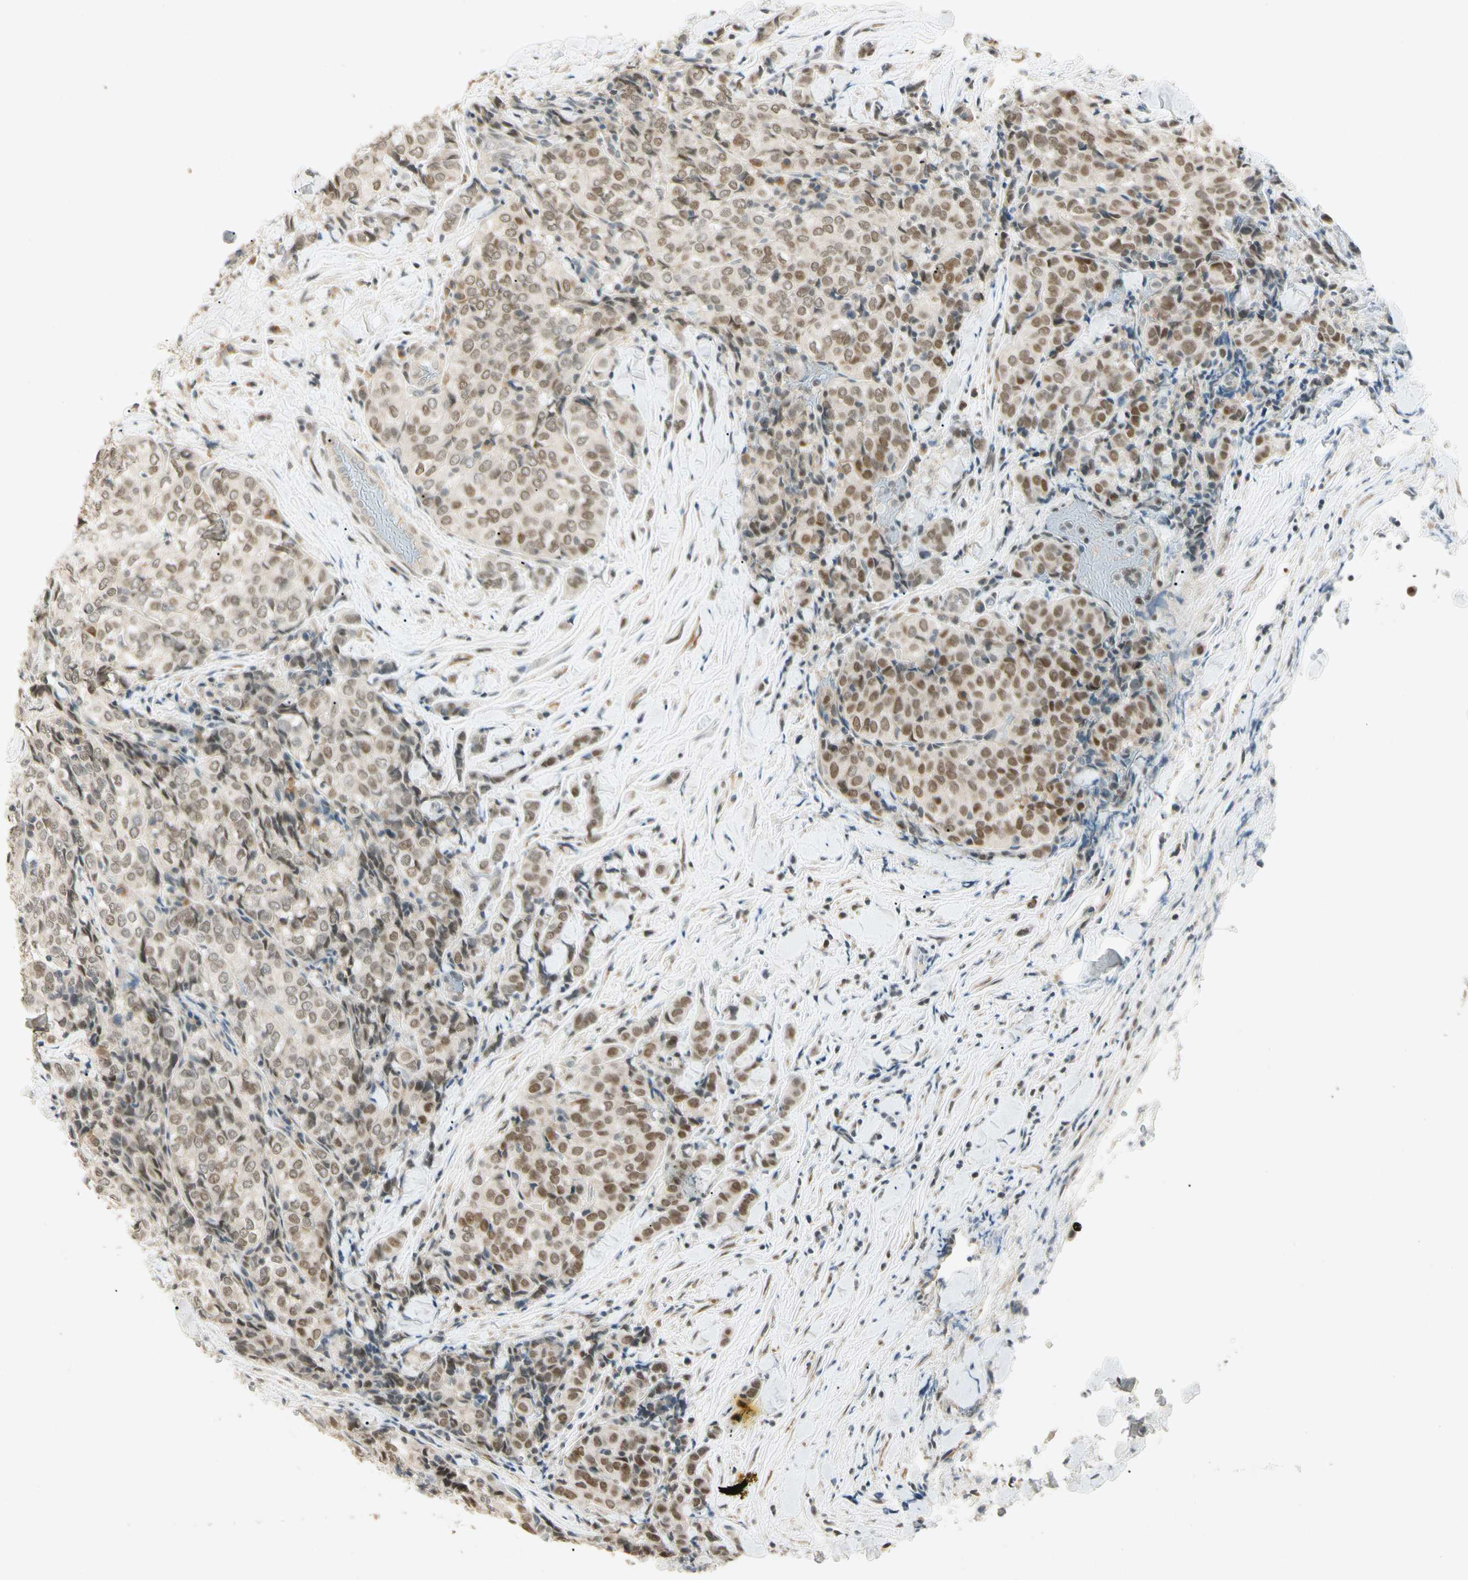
{"staining": {"intensity": "moderate", "quantity": ">75%", "location": "nuclear"}, "tissue": "thyroid cancer", "cell_type": "Tumor cells", "image_type": "cancer", "snomed": [{"axis": "morphology", "description": "Normal tissue, NOS"}, {"axis": "morphology", "description": "Papillary adenocarcinoma, NOS"}, {"axis": "topography", "description": "Thyroid gland"}], "caption": "The photomicrograph displays a brown stain indicating the presence of a protein in the nuclear of tumor cells in thyroid papillary adenocarcinoma.", "gene": "ZBTB4", "patient": {"sex": "female", "age": 30}}